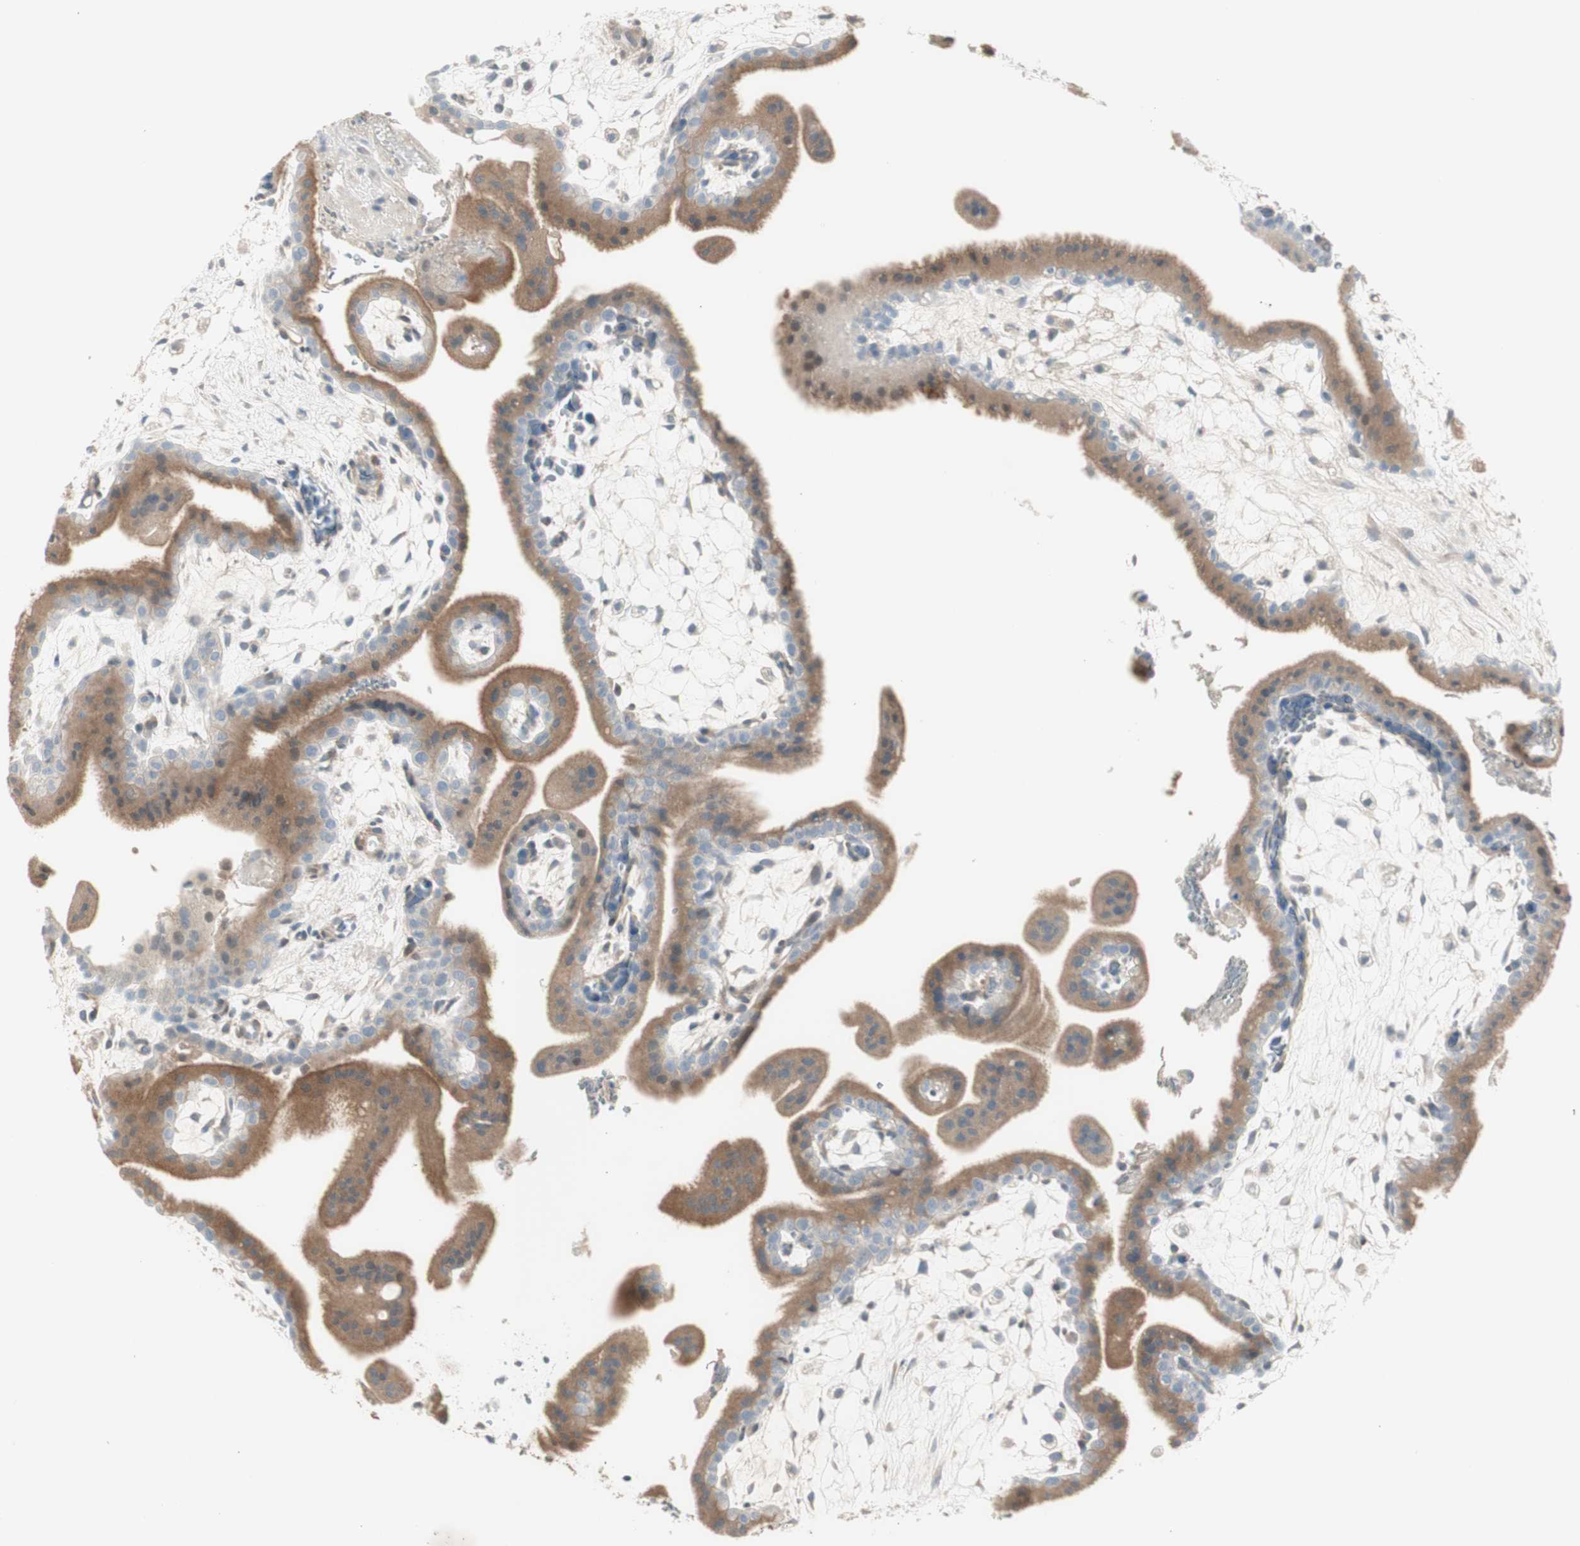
{"staining": {"intensity": "weak", "quantity": "25%-75%", "location": "cytoplasmic/membranous"}, "tissue": "placenta", "cell_type": "Trophoblastic cells", "image_type": "normal", "snomed": [{"axis": "morphology", "description": "Normal tissue, NOS"}, {"axis": "topography", "description": "Placenta"}], "caption": "Immunohistochemistry (IHC) (DAB) staining of normal placenta demonstrates weak cytoplasmic/membranous protein positivity in about 25%-75% of trophoblastic cells.", "gene": "MAPRE3", "patient": {"sex": "female", "age": 35}}